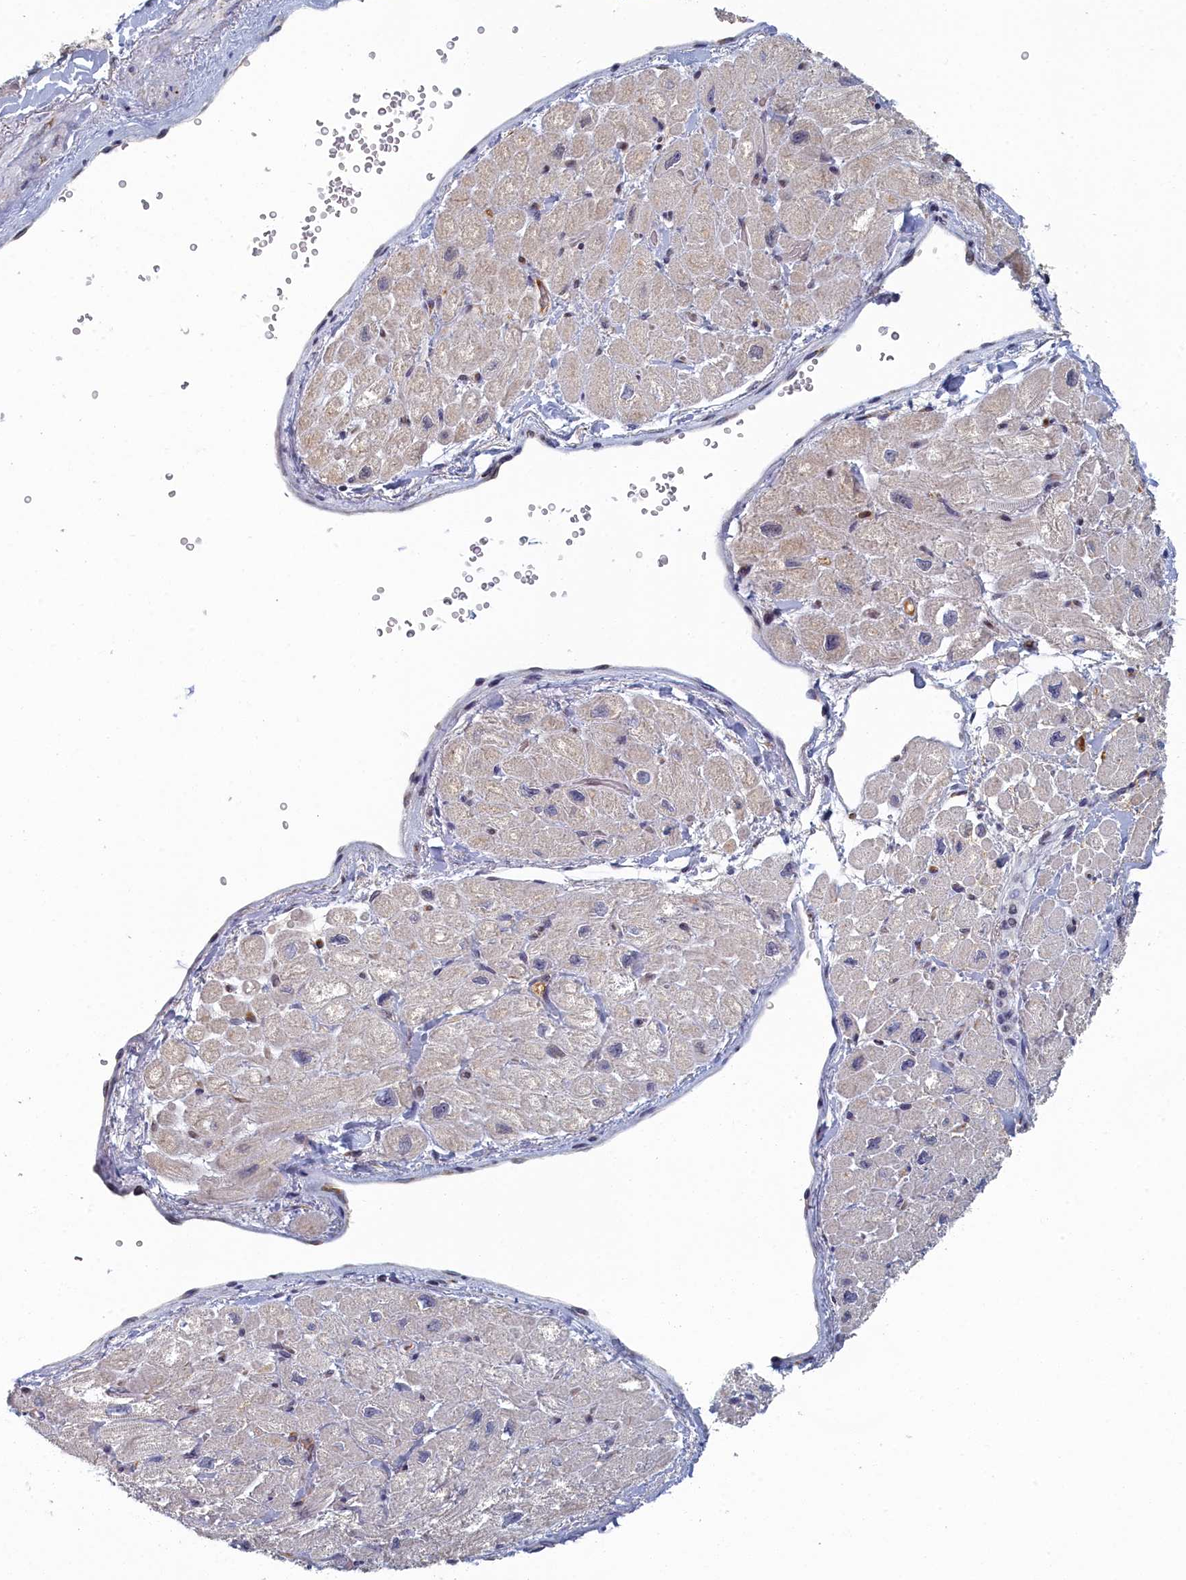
{"staining": {"intensity": "weak", "quantity": "<25%", "location": "cytoplasmic/membranous"}, "tissue": "heart muscle", "cell_type": "Cardiomyocytes", "image_type": "normal", "snomed": [{"axis": "morphology", "description": "Normal tissue, NOS"}, {"axis": "topography", "description": "Heart"}], "caption": "Heart muscle stained for a protein using immunohistochemistry (IHC) shows no expression cardiomyocytes.", "gene": "DNAJC17", "patient": {"sex": "male", "age": 65}}